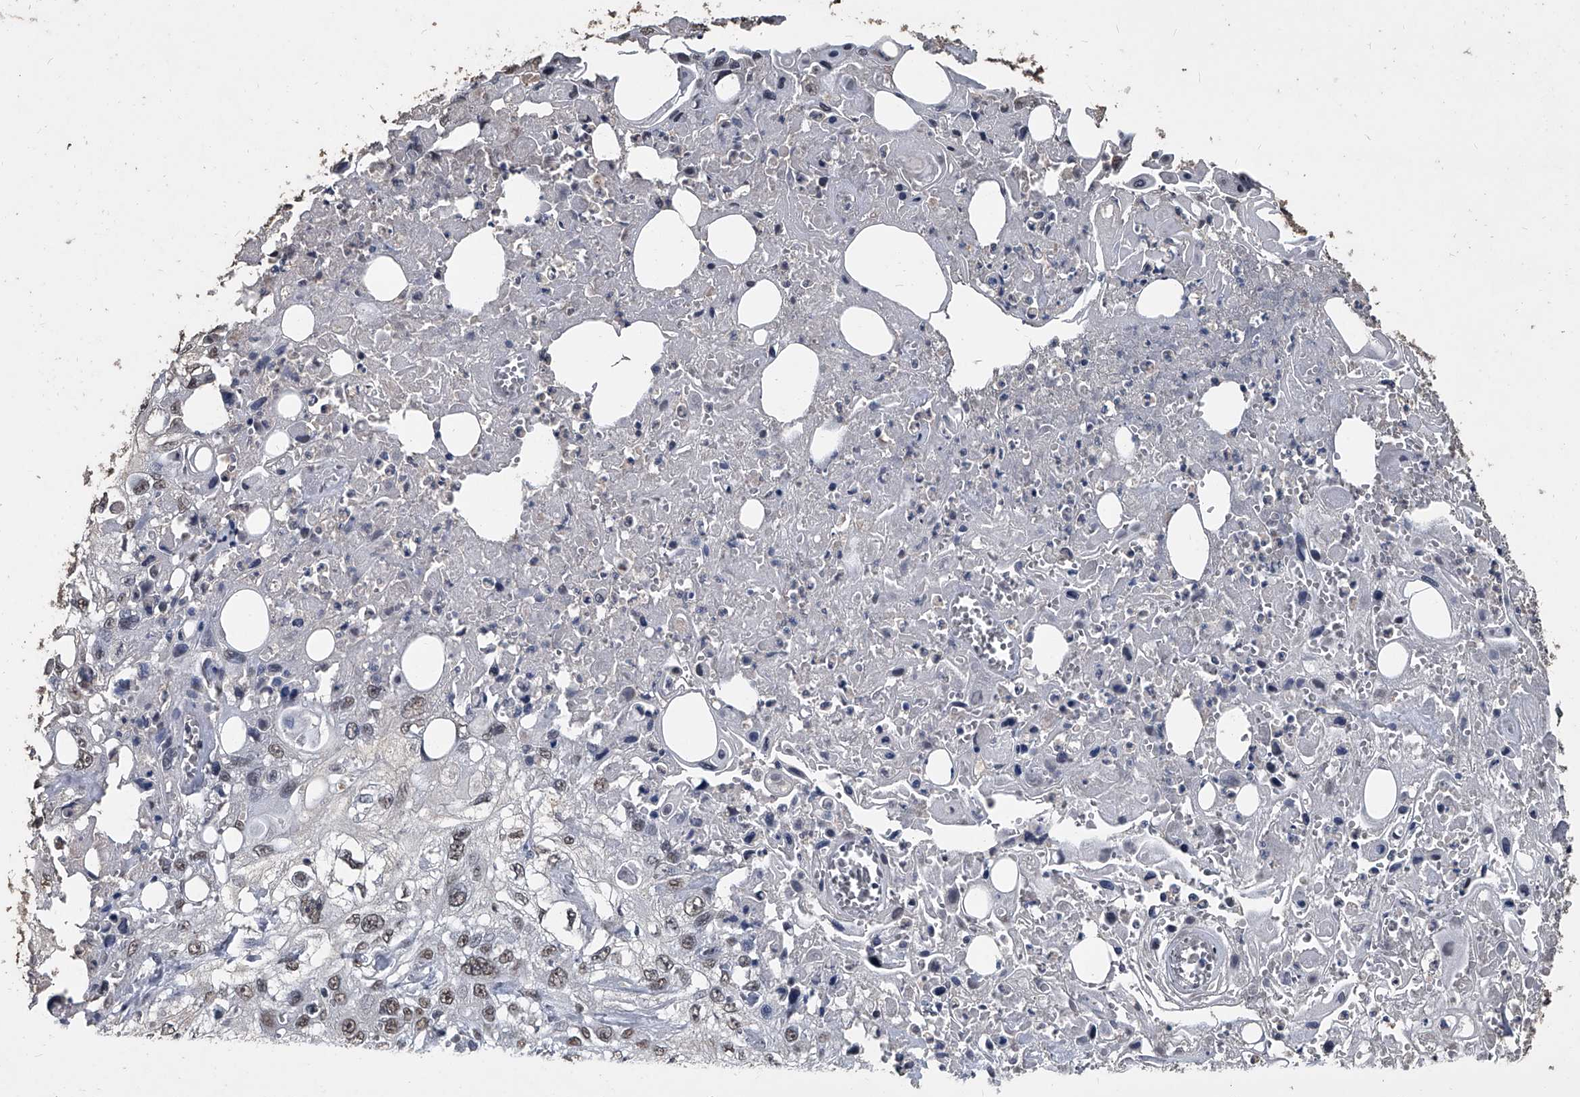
{"staining": {"intensity": "moderate", "quantity": ">75%", "location": "nuclear"}, "tissue": "skin cancer", "cell_type": "Tumor cells", "image_type": "cancer", "snomed": [{"axis": "morphology", "description": "Squamous cell carcinoma, NOS"}, {"axis": "topography", "description": "Skin"}], "caption": "Skin squamous cell carcinoma tissue shows moderate nuclear staining in approximately >75% of tumor cells", "gene": "MATR3", "patient": {"sex": "male", "age": 75}}